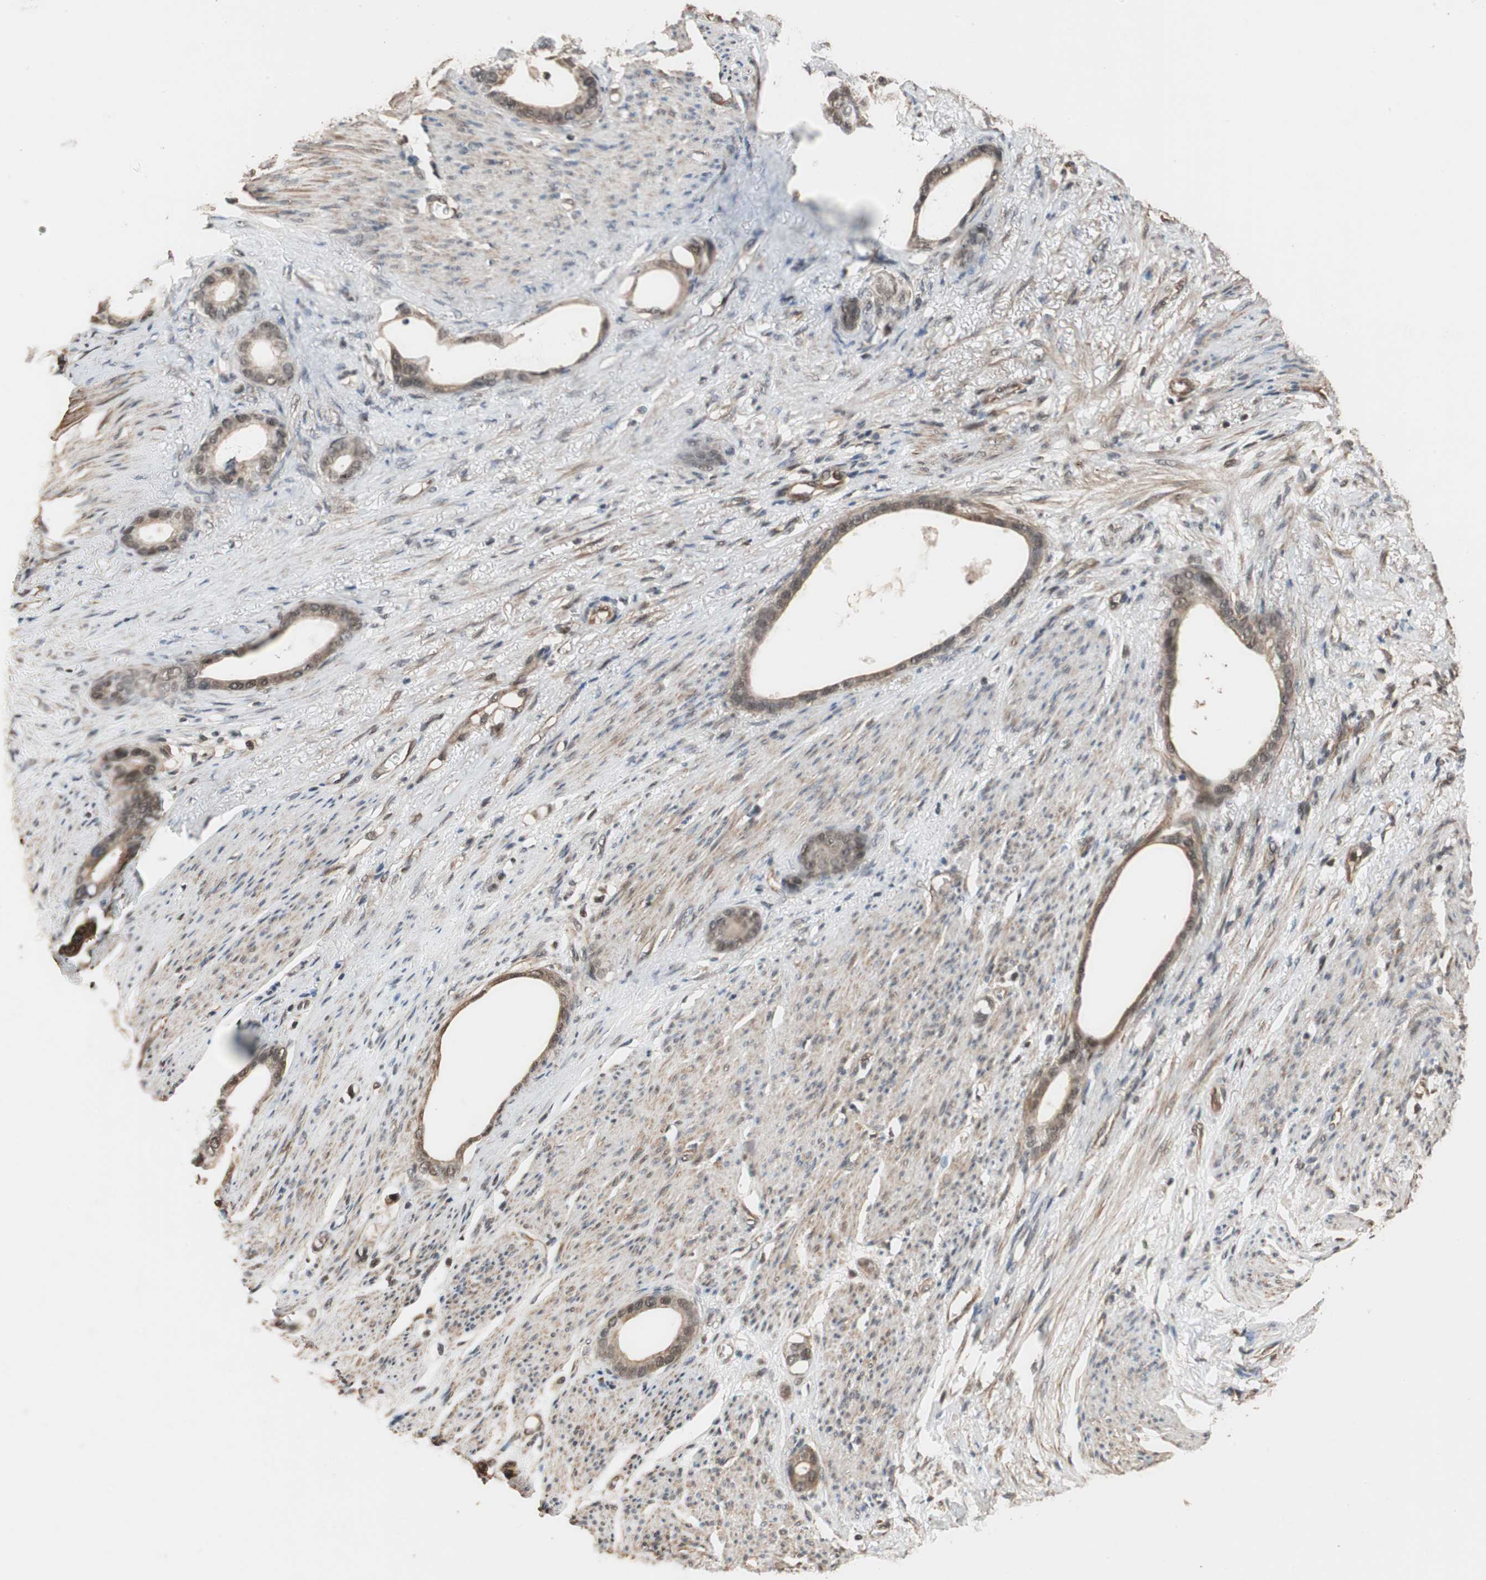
{"staining": {"intensity": "moderate", "quantity": ">75%", "location": "cytoplasmic/membranous,nuclear"}, "tissue": "stomach cancer", "cell_type": "Tumor cells", "image_type": "cancer", "snomed": [{"axis": "morphology", "description": "Adenocarcinoma, NOS"}, {"axis": "topography", "description": "Stomach"}], "caption": "Stomach cancer stained with a brown dye shows moderate cytoplasmic/membranous and nuclear positive expression in about >75% of tumor cells.", "gene": "CDC5L", "patient": {"sex": "female", "age": 75}}